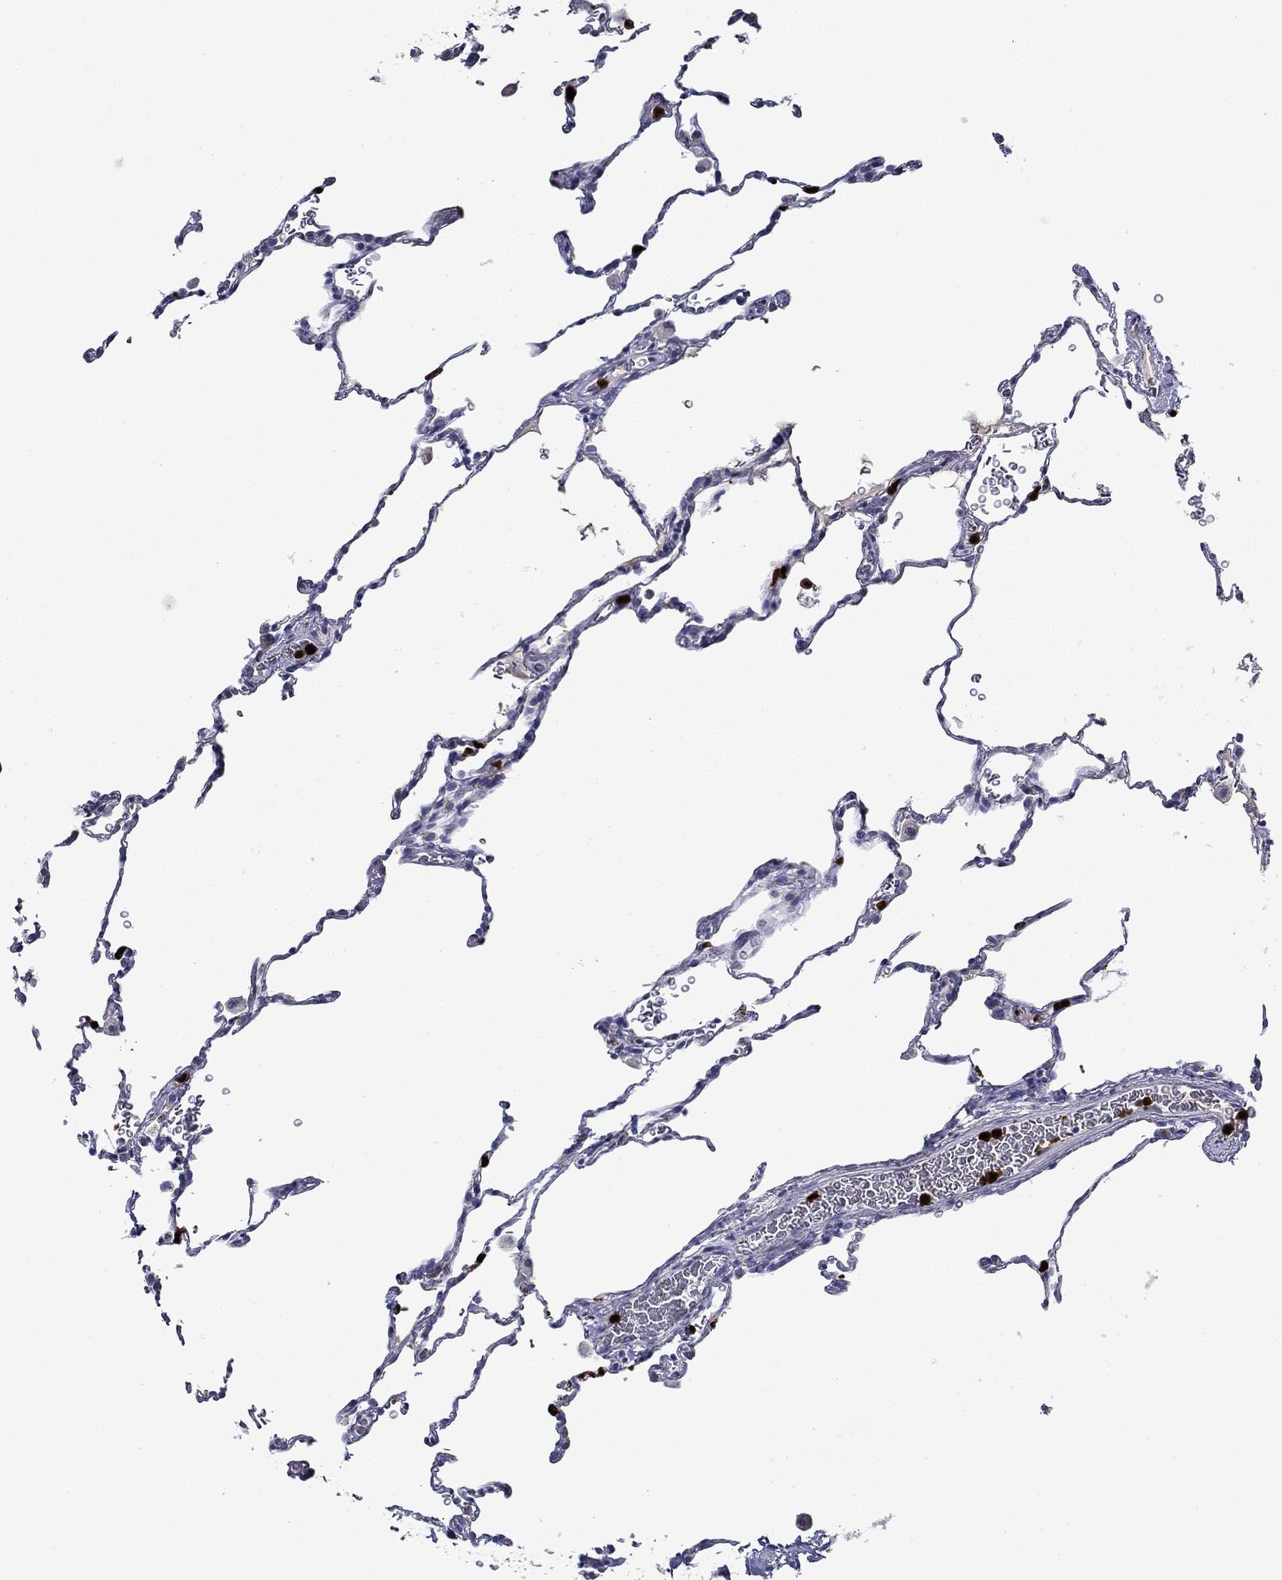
{"staining": {"intensity": "negative", "quantity": "none", "location": "none"}, "tissue": "lung", "cell_type": "Alveolar cells", "image_type": "normal", "snomed": [{"axis": "morphology", "description": "Normal tissue, NOS"}, {"axis": "morphology", "description": "Adenocarcinoma, metastatic, NOS"}, {"axis": "topography", "description": "Lung"}], "caption": "This is a micrograph of immunohistochemistry (IHC) staining of normal lung, which shows no expression in alveolar cells. (DAB immunohistochemistry (IHC) visualized using brightfield microscopy, high magnification).", "gene": "IRF5", "patient": {"sex": "male", "age": 45}}